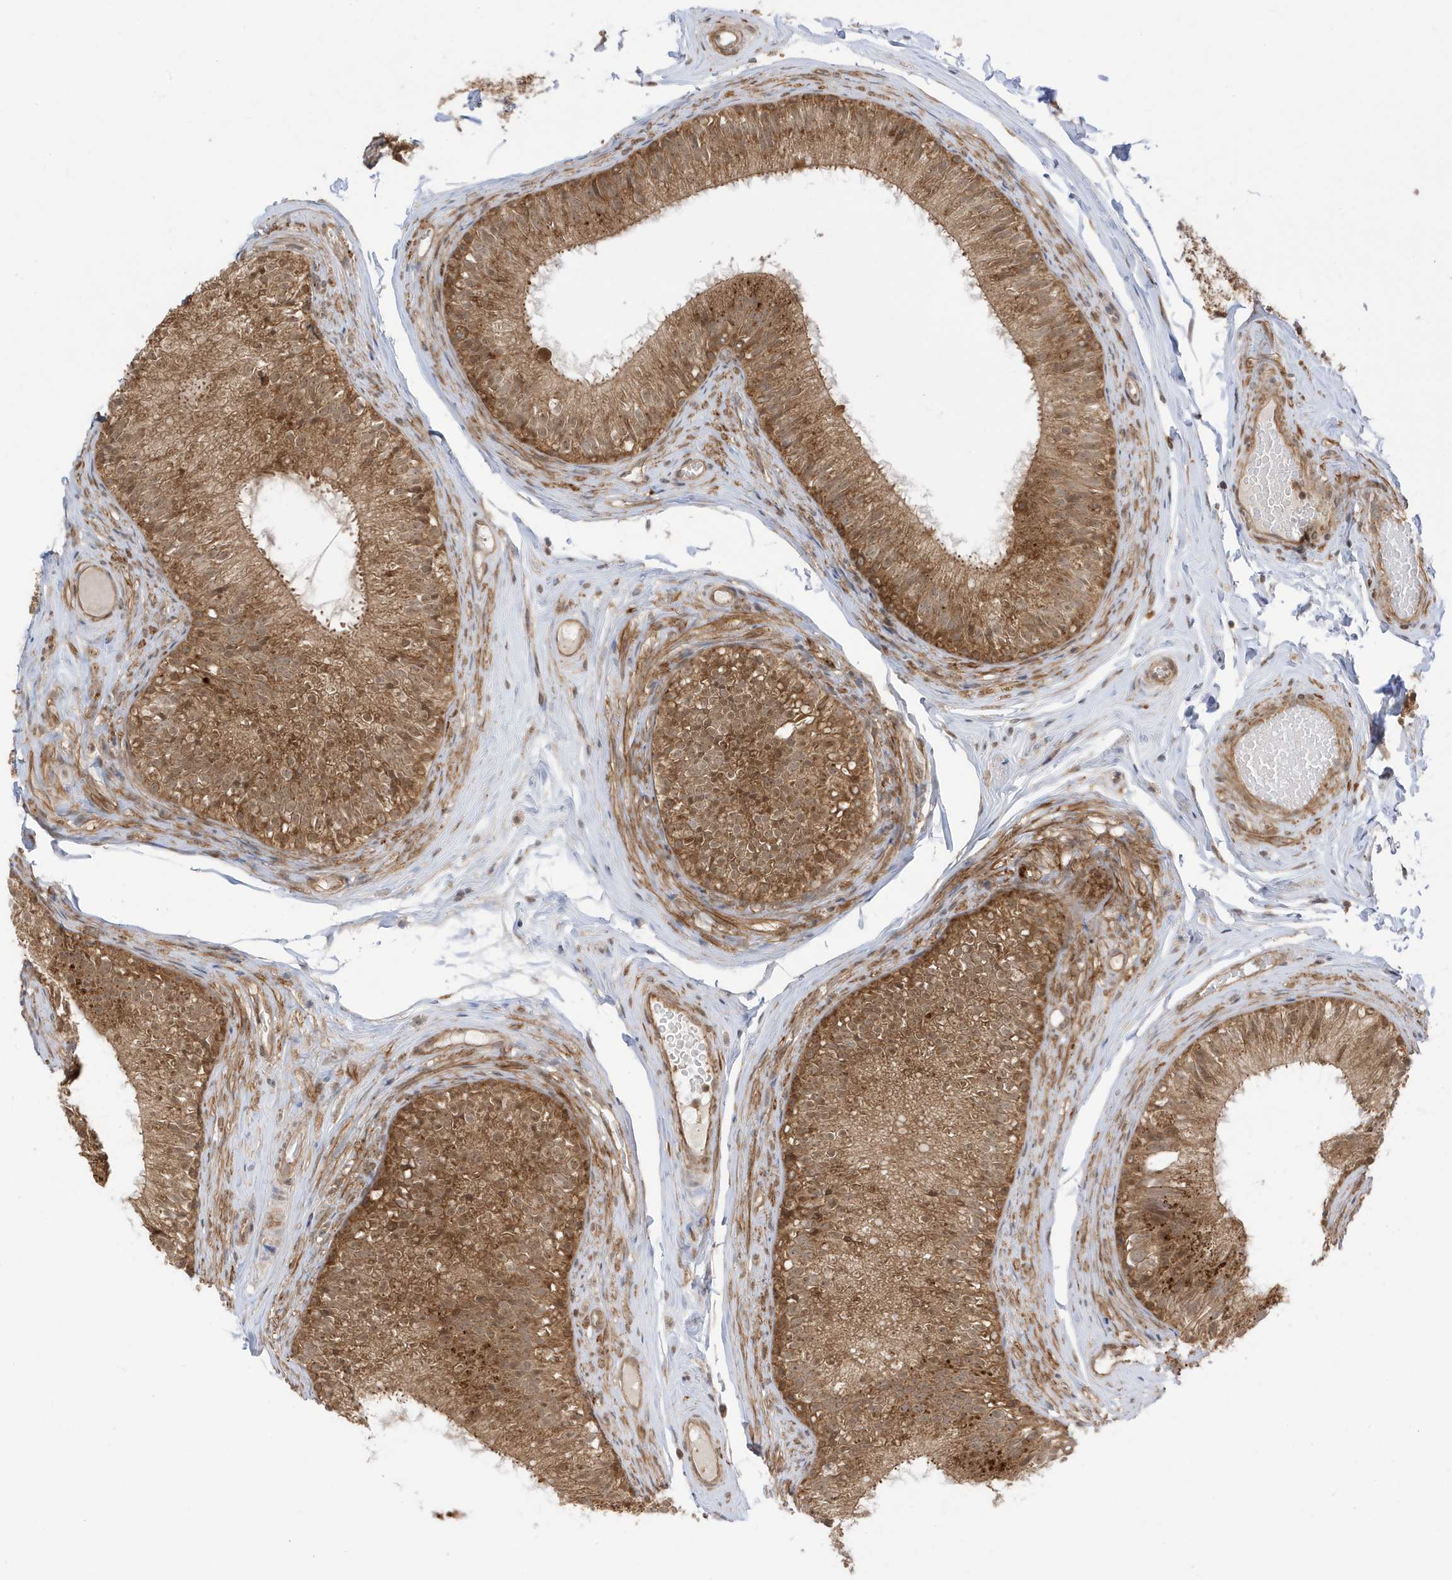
{"staining": {"intensity": "moderate", "quantity": ">75%", "location": "cytoplasmic/membranous"}, "tissue": "epididymis", "cell_type": "Glandular cells", "image_type": "normal", "snomed": [{"axis": "morphology", "description": "Normal tissue, NOS"}, {"axis": "morphology", "description": "Seminoma in situ"}, {"axis": "topography", "description": "Testis"}, {"axis": "topography", "description": "Epididymis"}], "caption": "Normal epididymis demonstrates moderate cytoplasmic/membranous staining in approximately >75% of glandular cells.", "gene": "DHX36", "patient": {"sex": "male", "age": 28}}